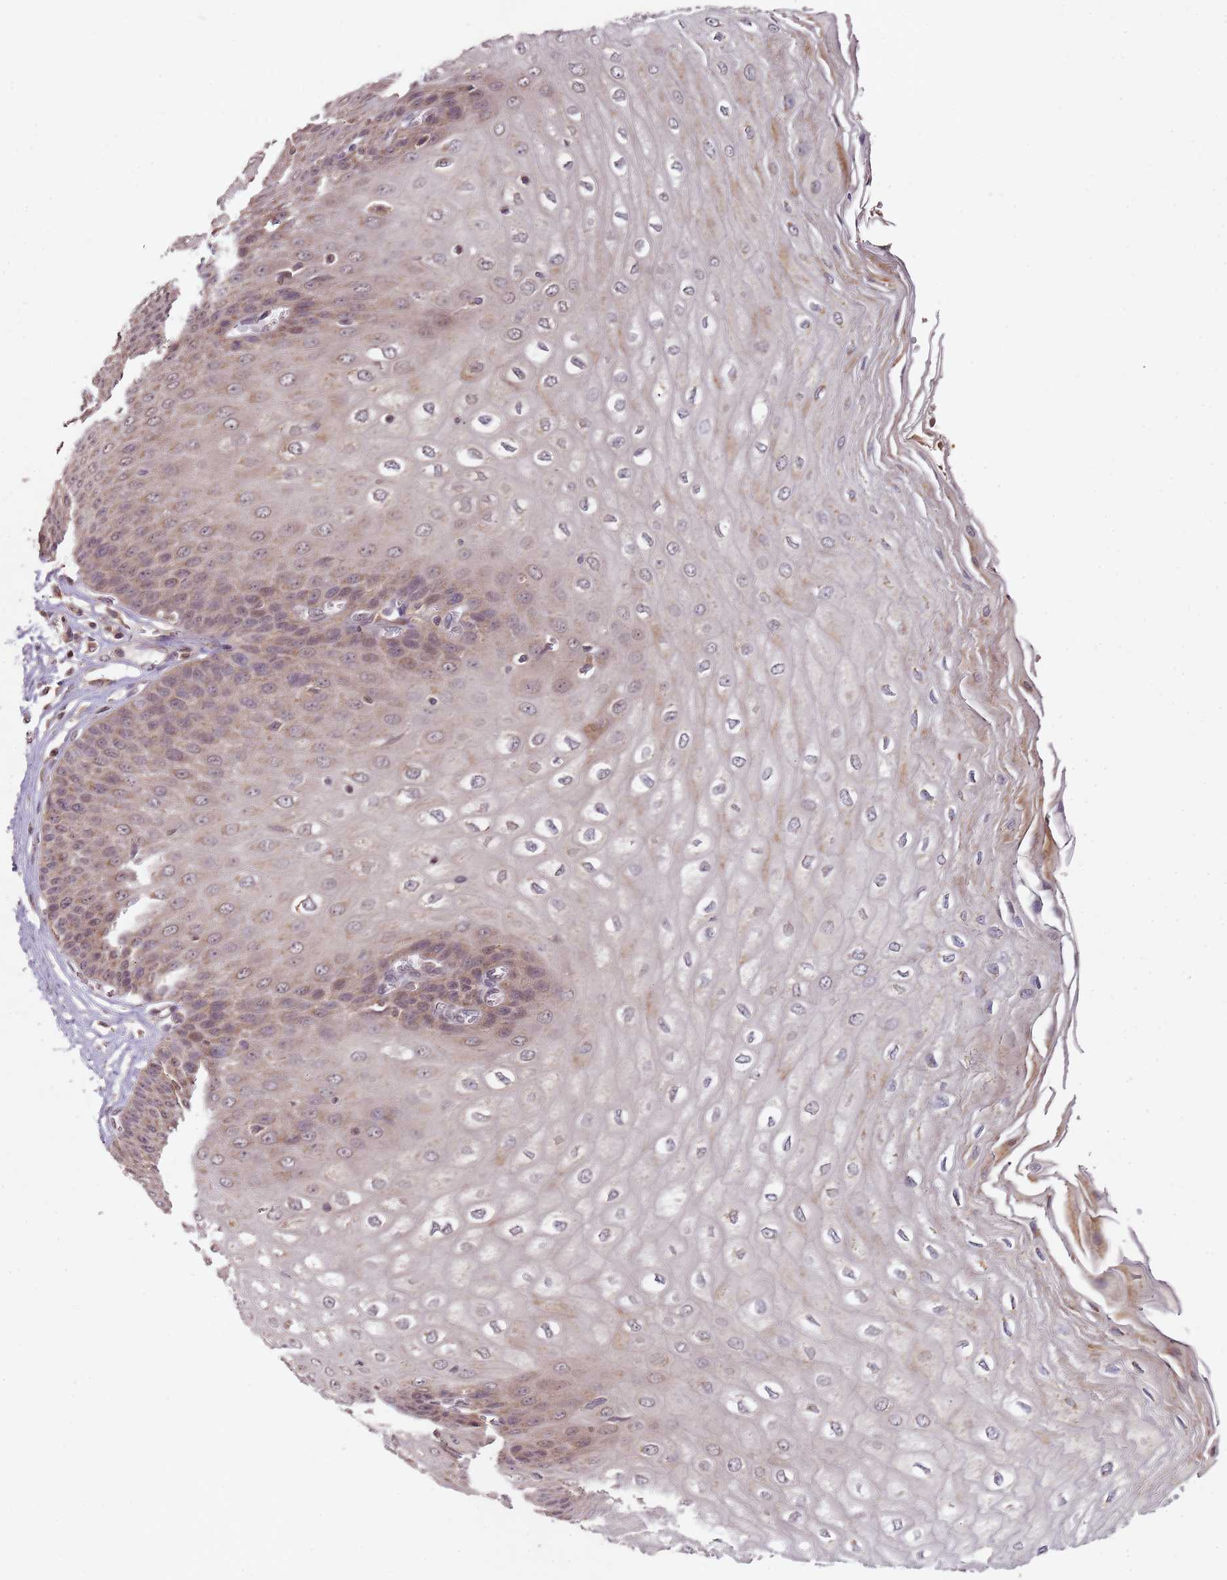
{"staining": {"intensity": "moderate", "quantity": "25%-75%", "location": "cytoplasmic/membranous,nuclear"}, "tissue": "esophagus", "cell_type": "Squamous epithelial cells", "image_type": "normal", "snomed": [{"axis": "morphology", "description": "Normal tissue, NOS"}, {"axis": "topography", "description": "Esophagus"}], "caption": "This micrograph demonstrates IHC staining of benign human esophagus, with medium moderate cytoplasmic/membranous,nuclear expression in about 25%-75% of squamous epithelial cells.", "gene": "LIN37", "patient": {"sex": "male", "age": 60}}